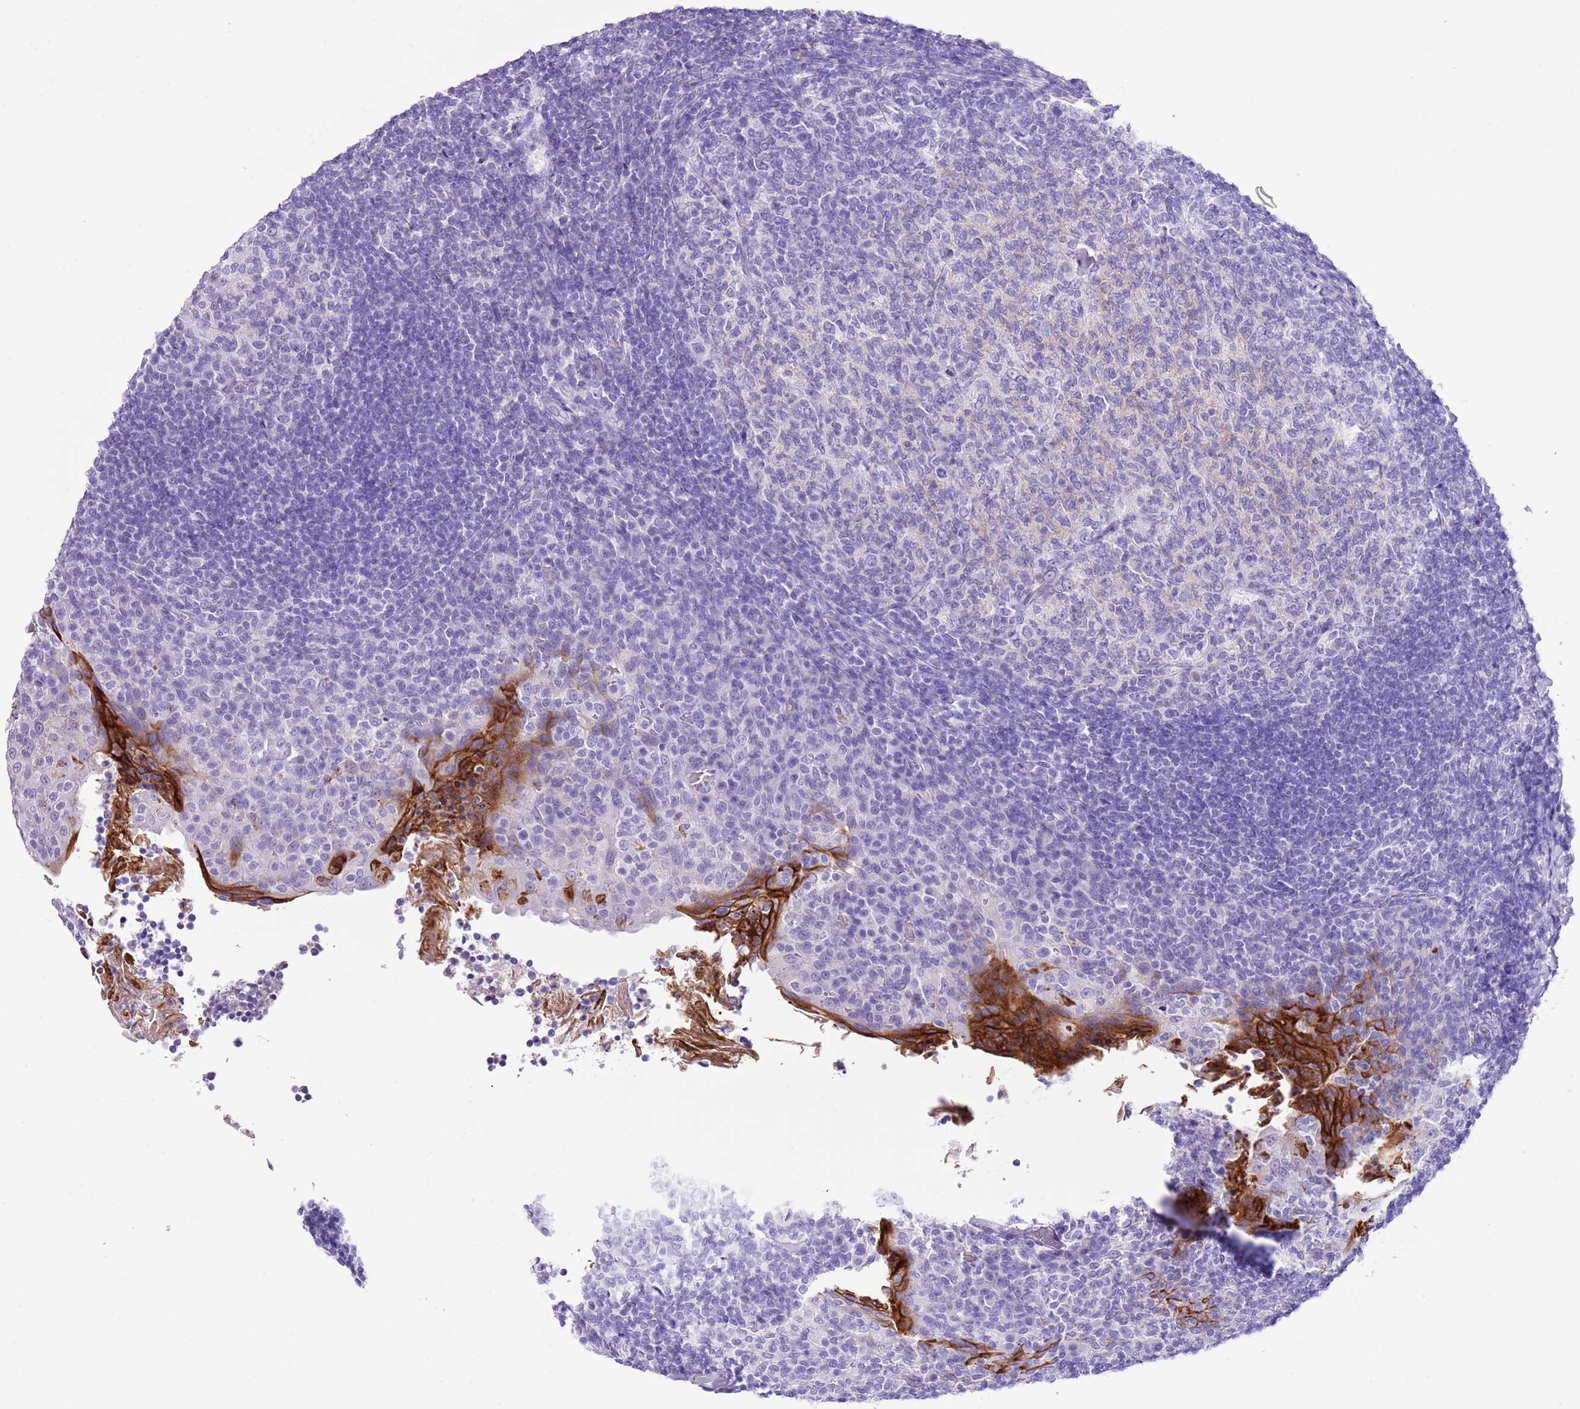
{"staining": {"intensity": "negative", "quantity": "none", "location": "none"}, "tissue": "tonsil", "cell_type": "Germinal center cells", "image_type": "normal", "snomed": [{"axis": "morphology", "description": "Normal tissue, NOS"}, {"axis": "topography", "description": "Tonsil"}], "caption": "DAB (3,3'-diaminobenzidine) immunohistochemical staining of benign tonsil displays no significant staining in germinal center cells.", "gene": "TBC1D10B", "patient": {"sex": "female", "age": 10}}